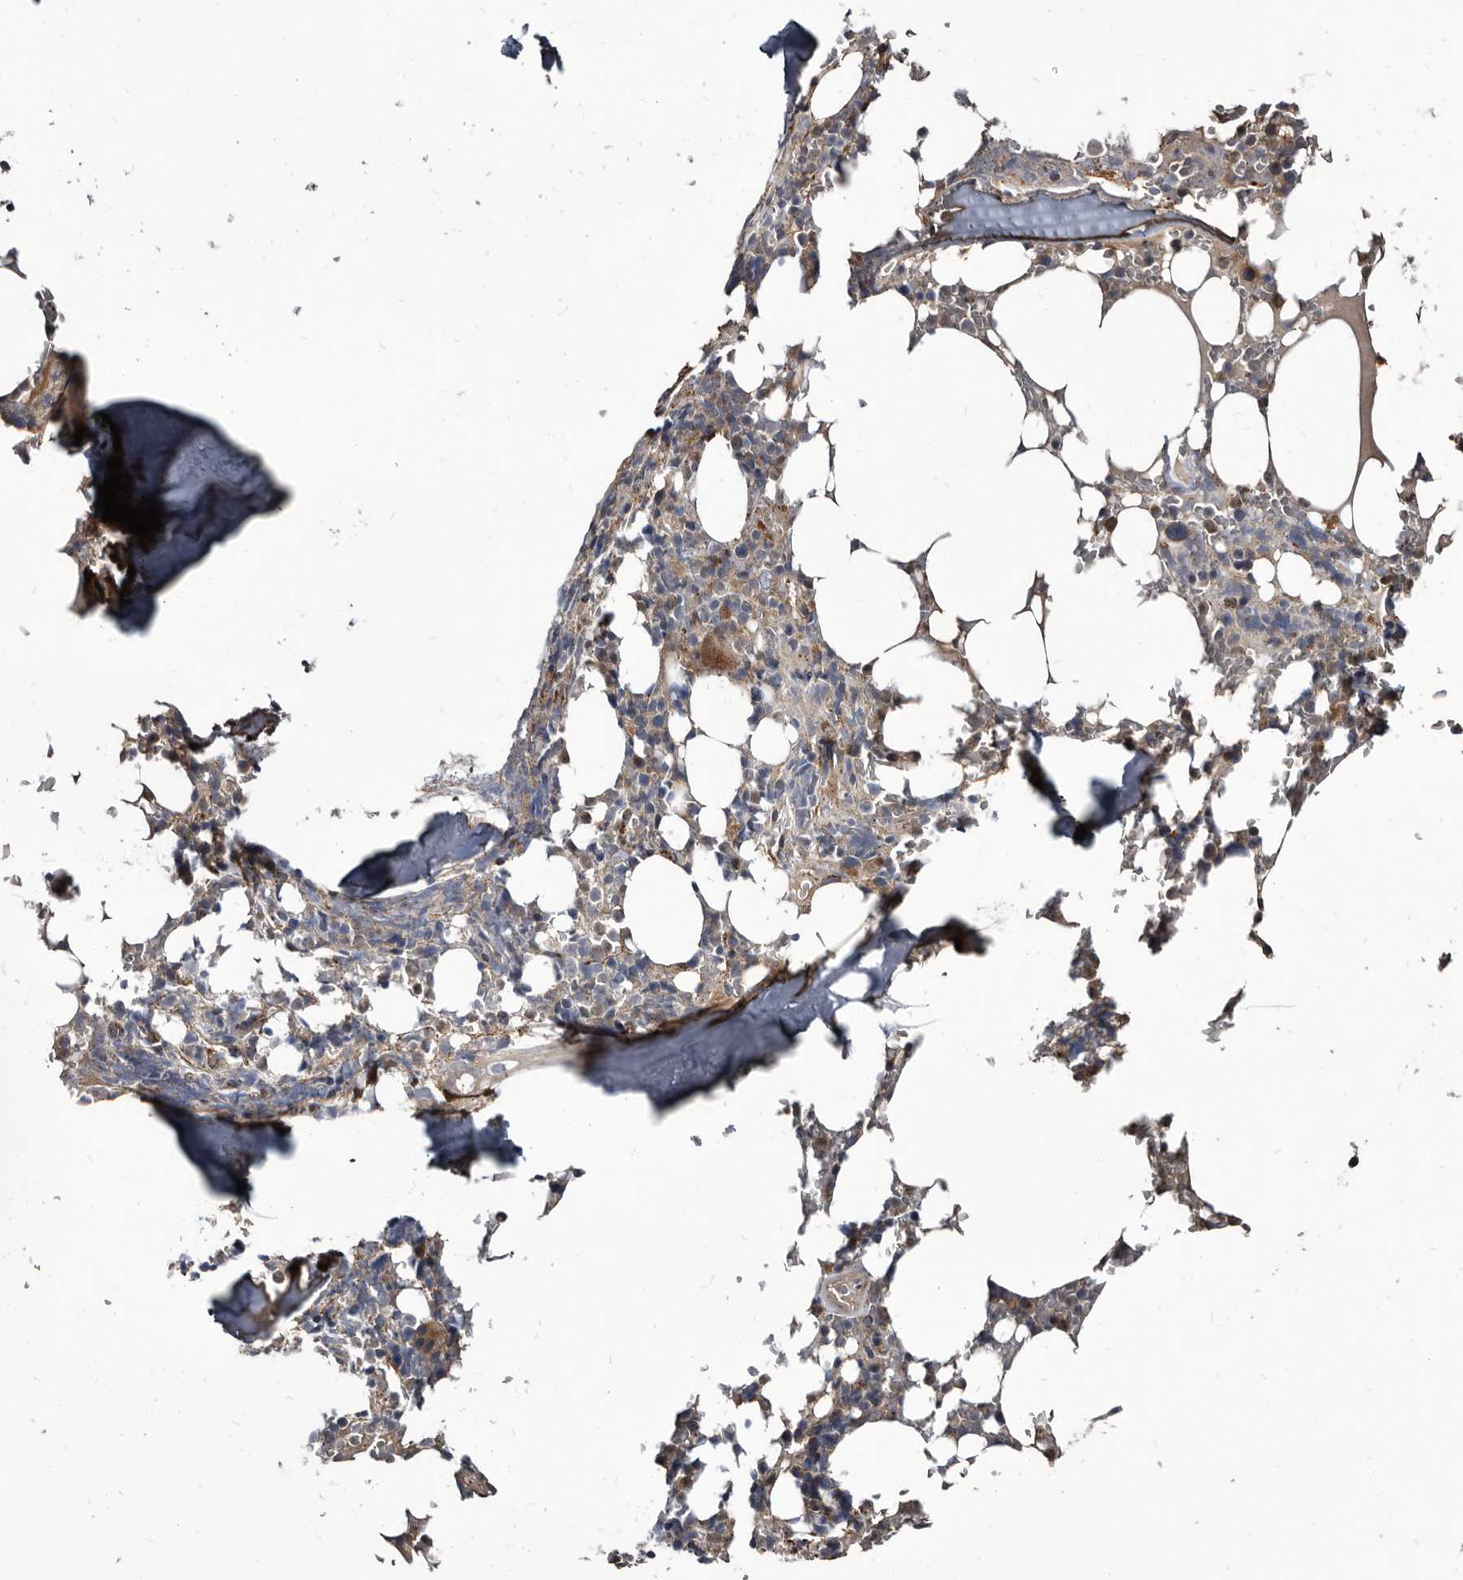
{"staining": {"intensity": "moderate", "quantity": "<25%", "location": "cytoplasmic/membranous"}, "tissue": "bone marrow", "cell_type": "Hematopoietic cells", "image_type": "normal", "snomed": [{"axis": "morphology", "description": "Normal tissue, NOS"}, {"axis": "topography", "description": "Bone marrow"}], "caption": "Human bone marrow stained for a protein (brown) shows moderate cytoplasmic/membranous positive expression in about <25% of hematopoietic cells.", "gene": "CTSA", "patient": {"sex": "male", "age": 58}}